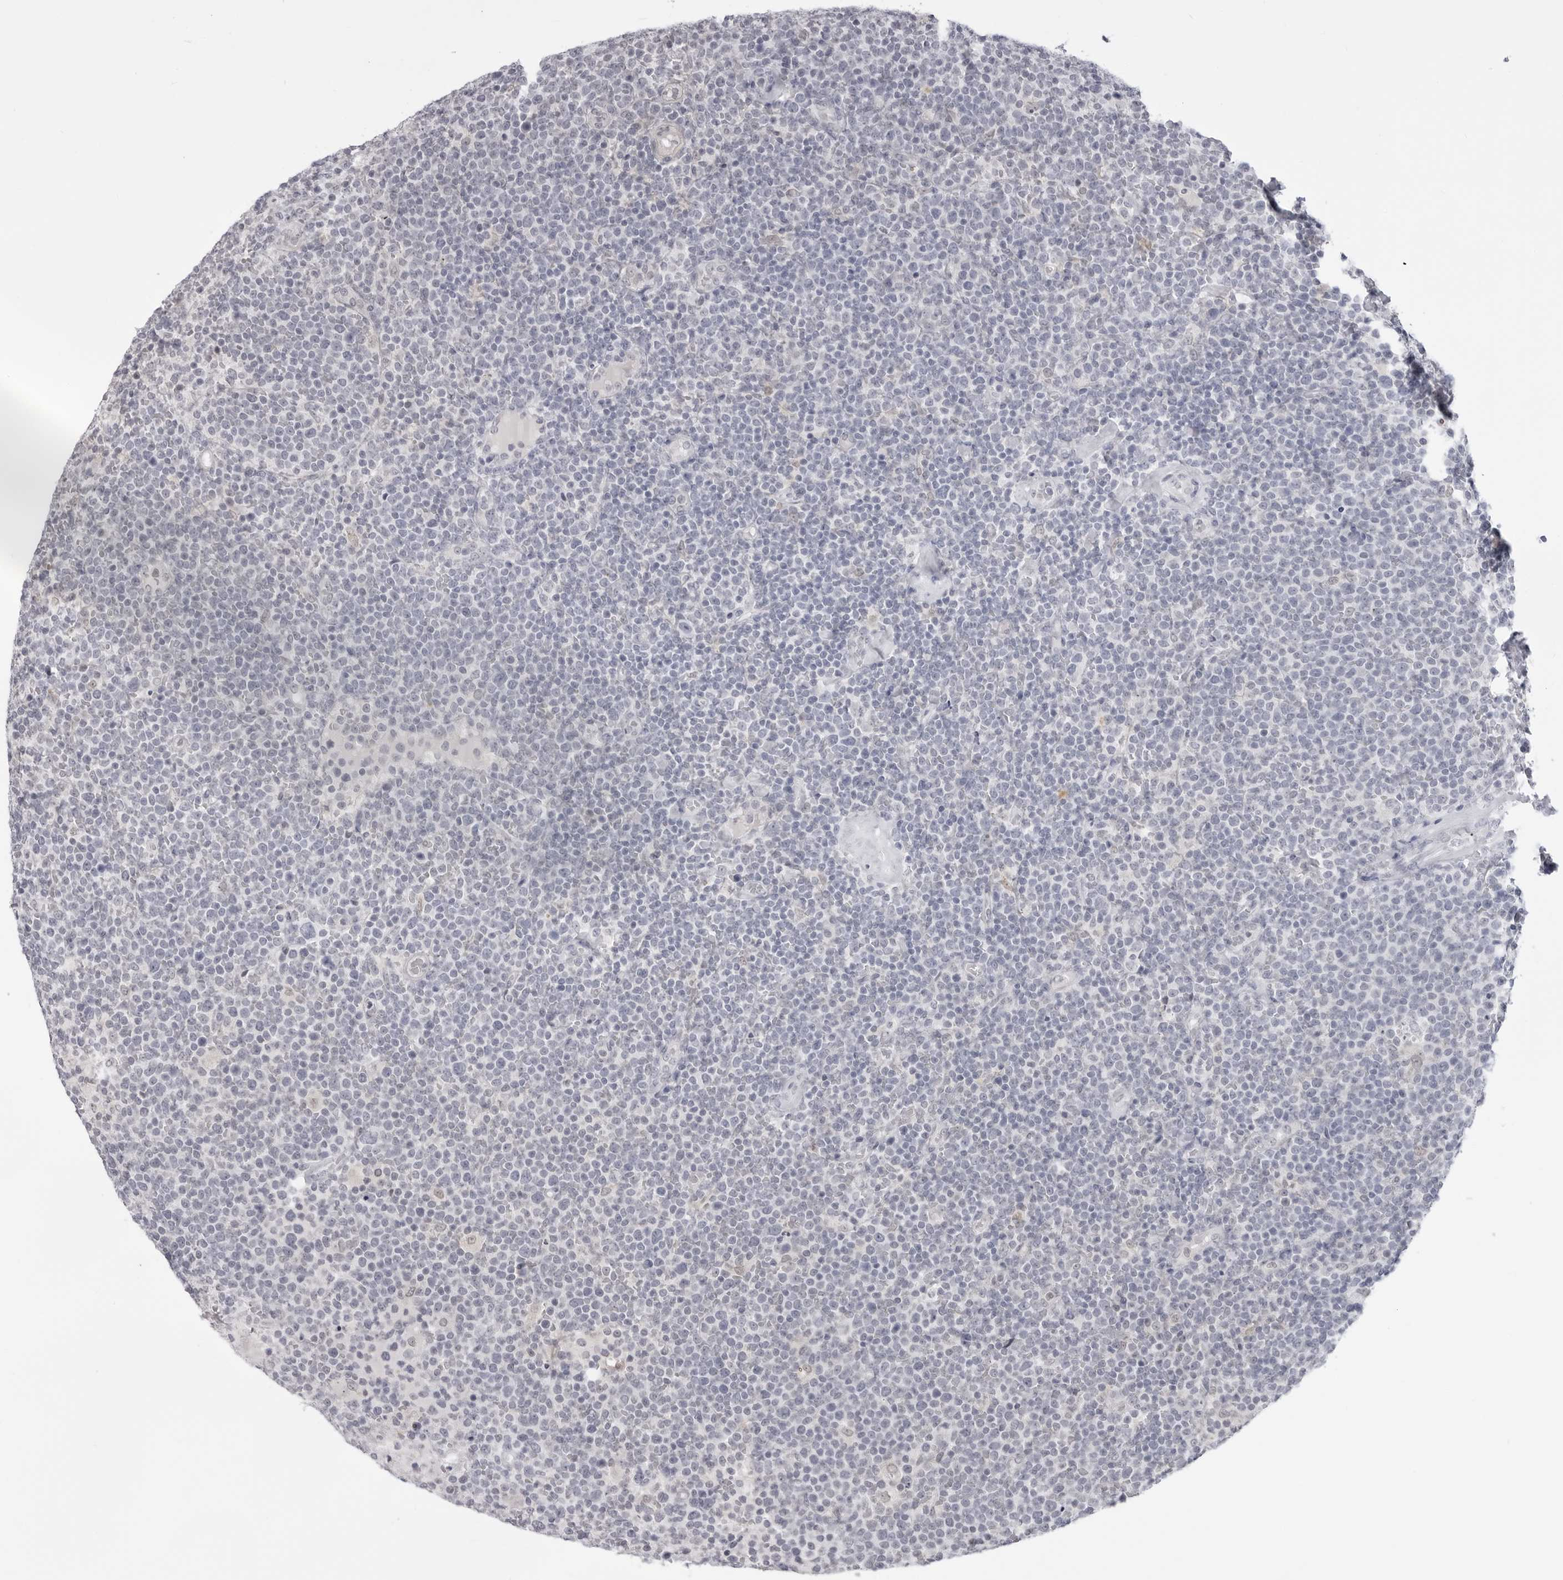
{"staining": {"intensity": "negative", "quantity": "none", "location": "none"}, "tissue": "lymphoma", "cell_type": "Tumor cells", "image_type": "cancer", "snomed": [{"axis": "morphology", "description": "Malignant lymphoma, non-Hodgkin's type, High grade"}, {"axis": "topography", "description": "Lymph node"}], "caption": "Immunohistochemical staining of lymphoma displays no significant expression in tumor cells. The staining was performed using DAB to visualize the protein expression in brown, while the nuclei were stained in blue with hematoxylin (Magnification: 20x).", "gene": "SRGAP2", "patient": {"sex": "male", "age": 61}}